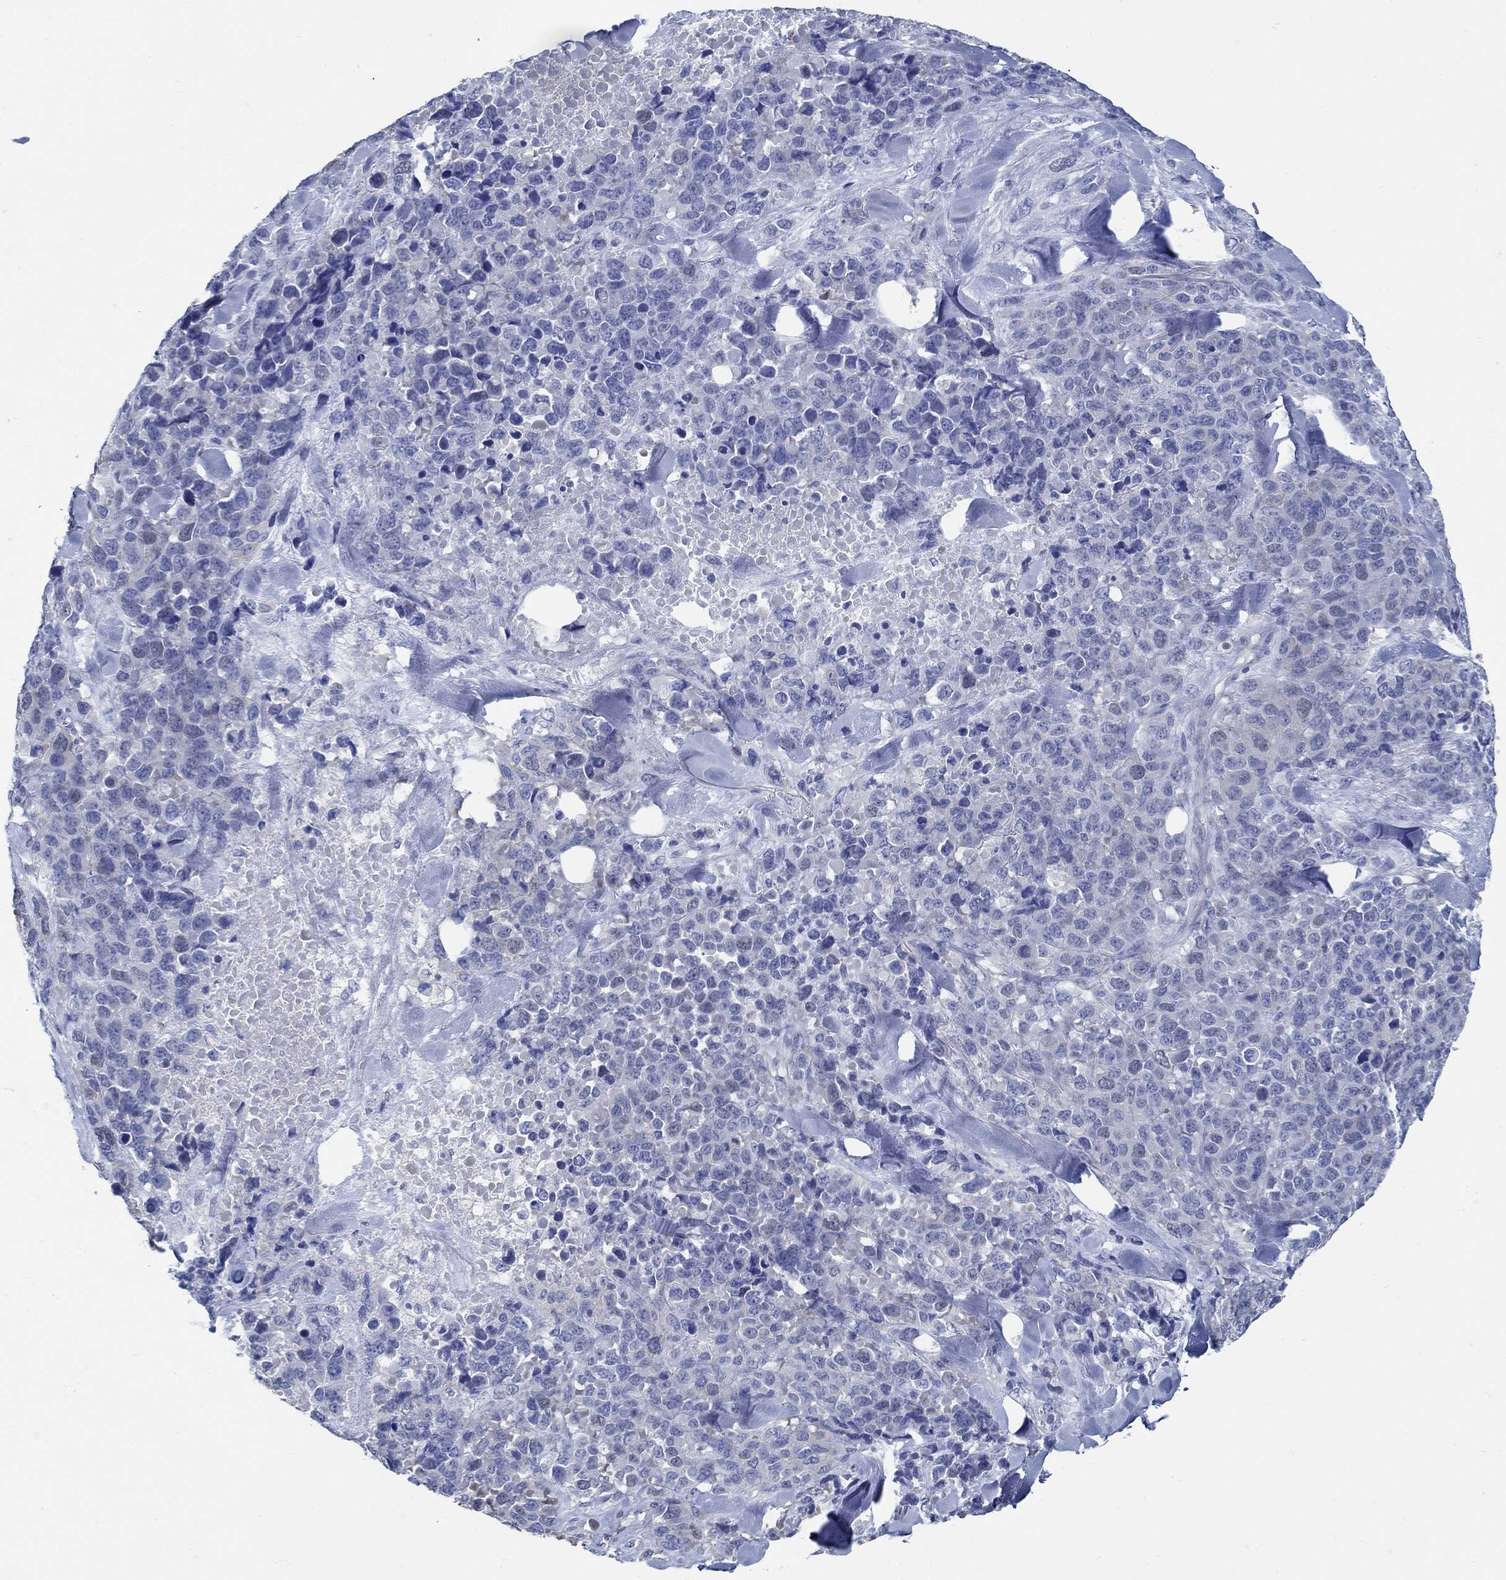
{"staining": {"intensity": "negative", "quantity": "none", "location": "none"}, "tissue": "melanoma", "cell_type": "Tumor cells", "image_type": "cancer", "snomed": [{"axis": "morphology", "description": "Malignant melanoma, Metastatic site"}, {"axis": "topography", "description": "Skin"}], "caption": "DAB (3,3'-diaminobenzidine) immunohistochemical staining of human malignant melanoma (metastatic site) demonstrates no significant staining in tumor cells.", "gene": "C15orf39", "patient": {"sex": "male", "age": 84}}